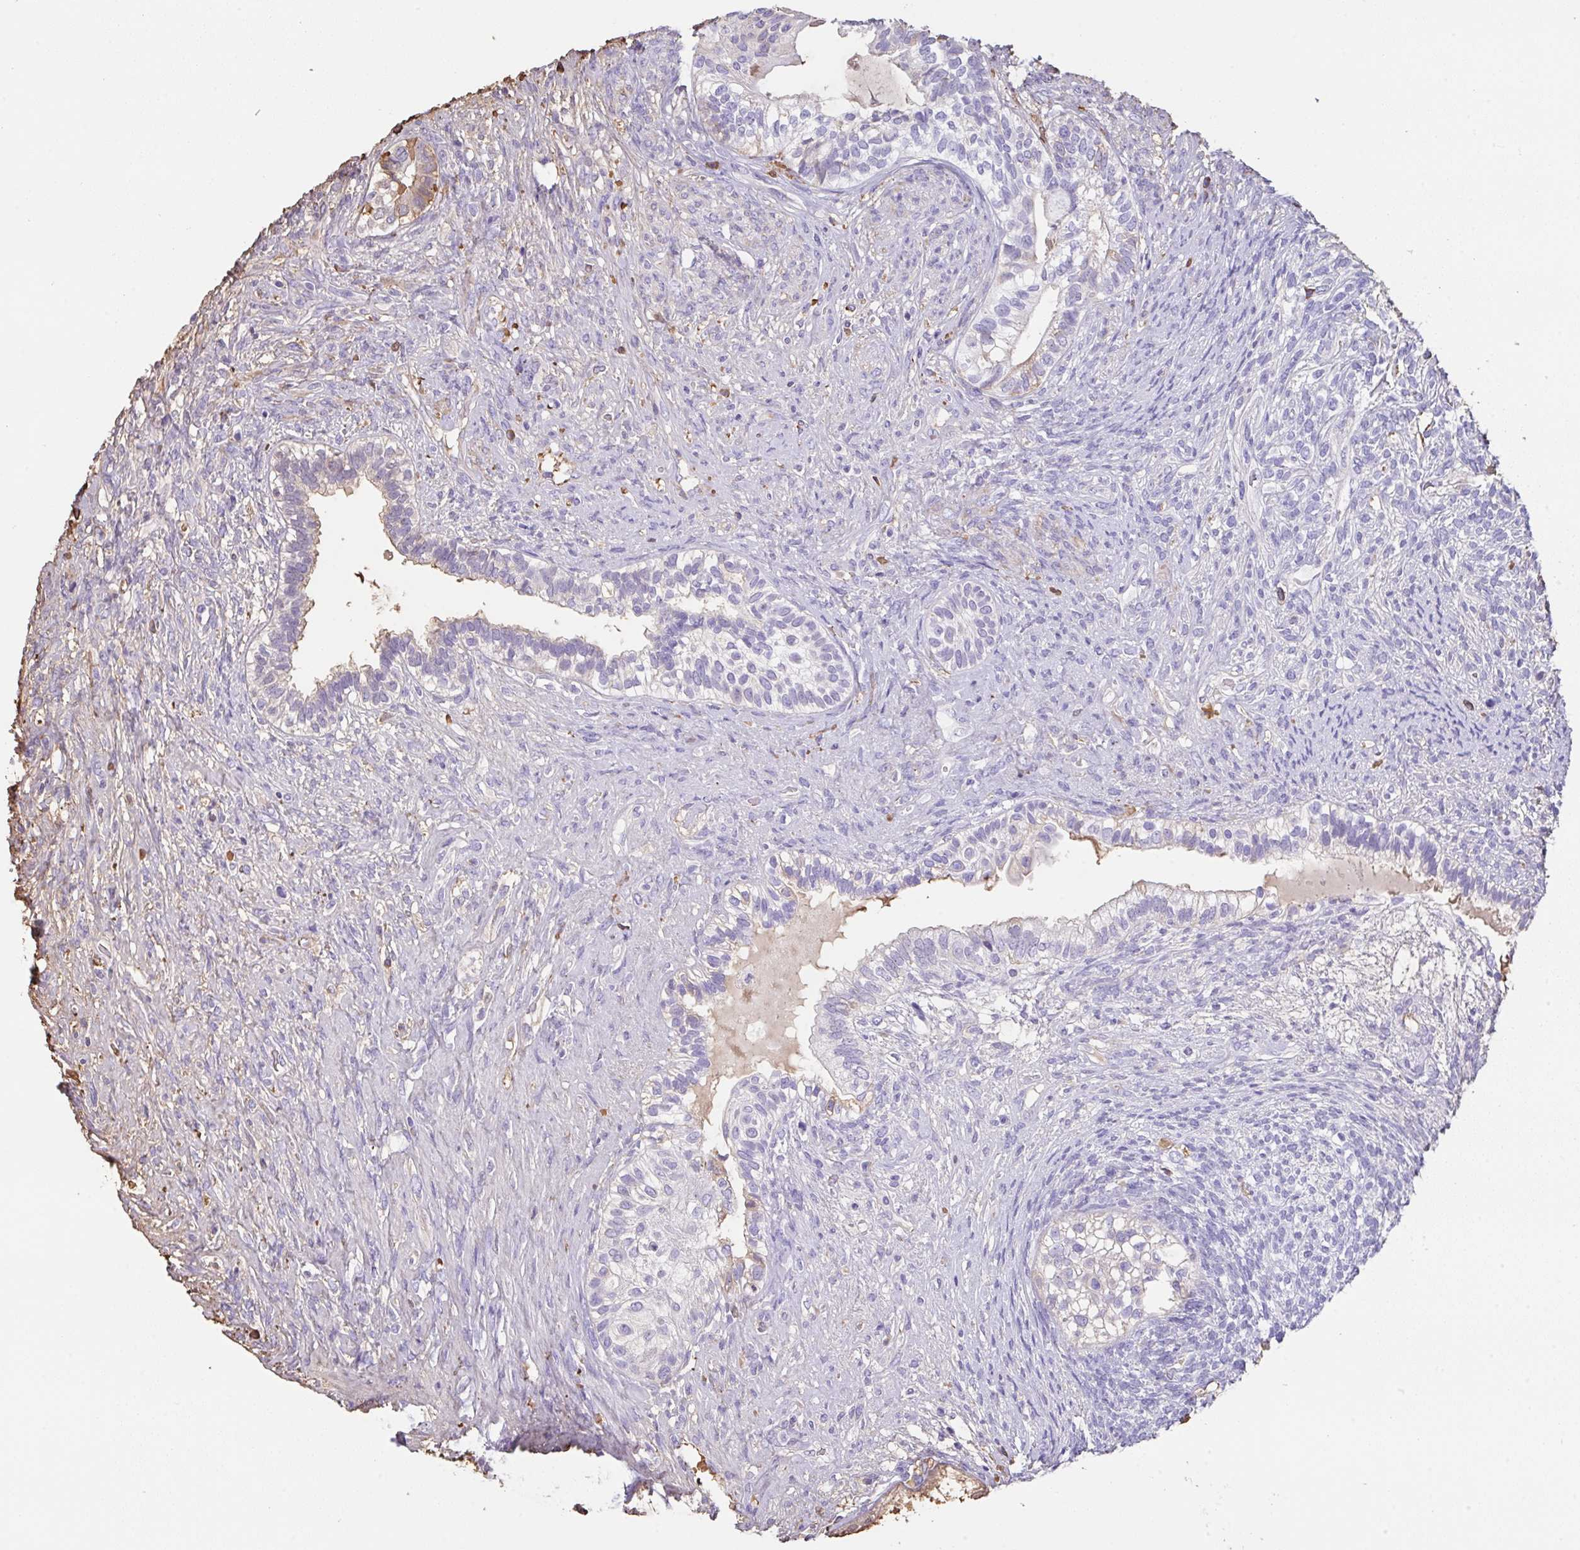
{"staining": {"intensity": "negative", "quantity": "none", "location": "none"}, "tissue": "testis cancer", "cell_type": "Tumor cells", "image_type": "cancer", "snomed": [{"axis": "morphology", "description": "Seminoma, NOS"}, {"axis": "morphology", "description": "Carcinoma, Embryonal, NOS"}, {"axis": "topography", "description": "Testis"}], "caption": "Immunohistochemical staining of seminoma (testis) demonstrates no significant positivity in tumor cells.", "gene": "HOXC12", "patient": {"sex": "male", "age": 41}}